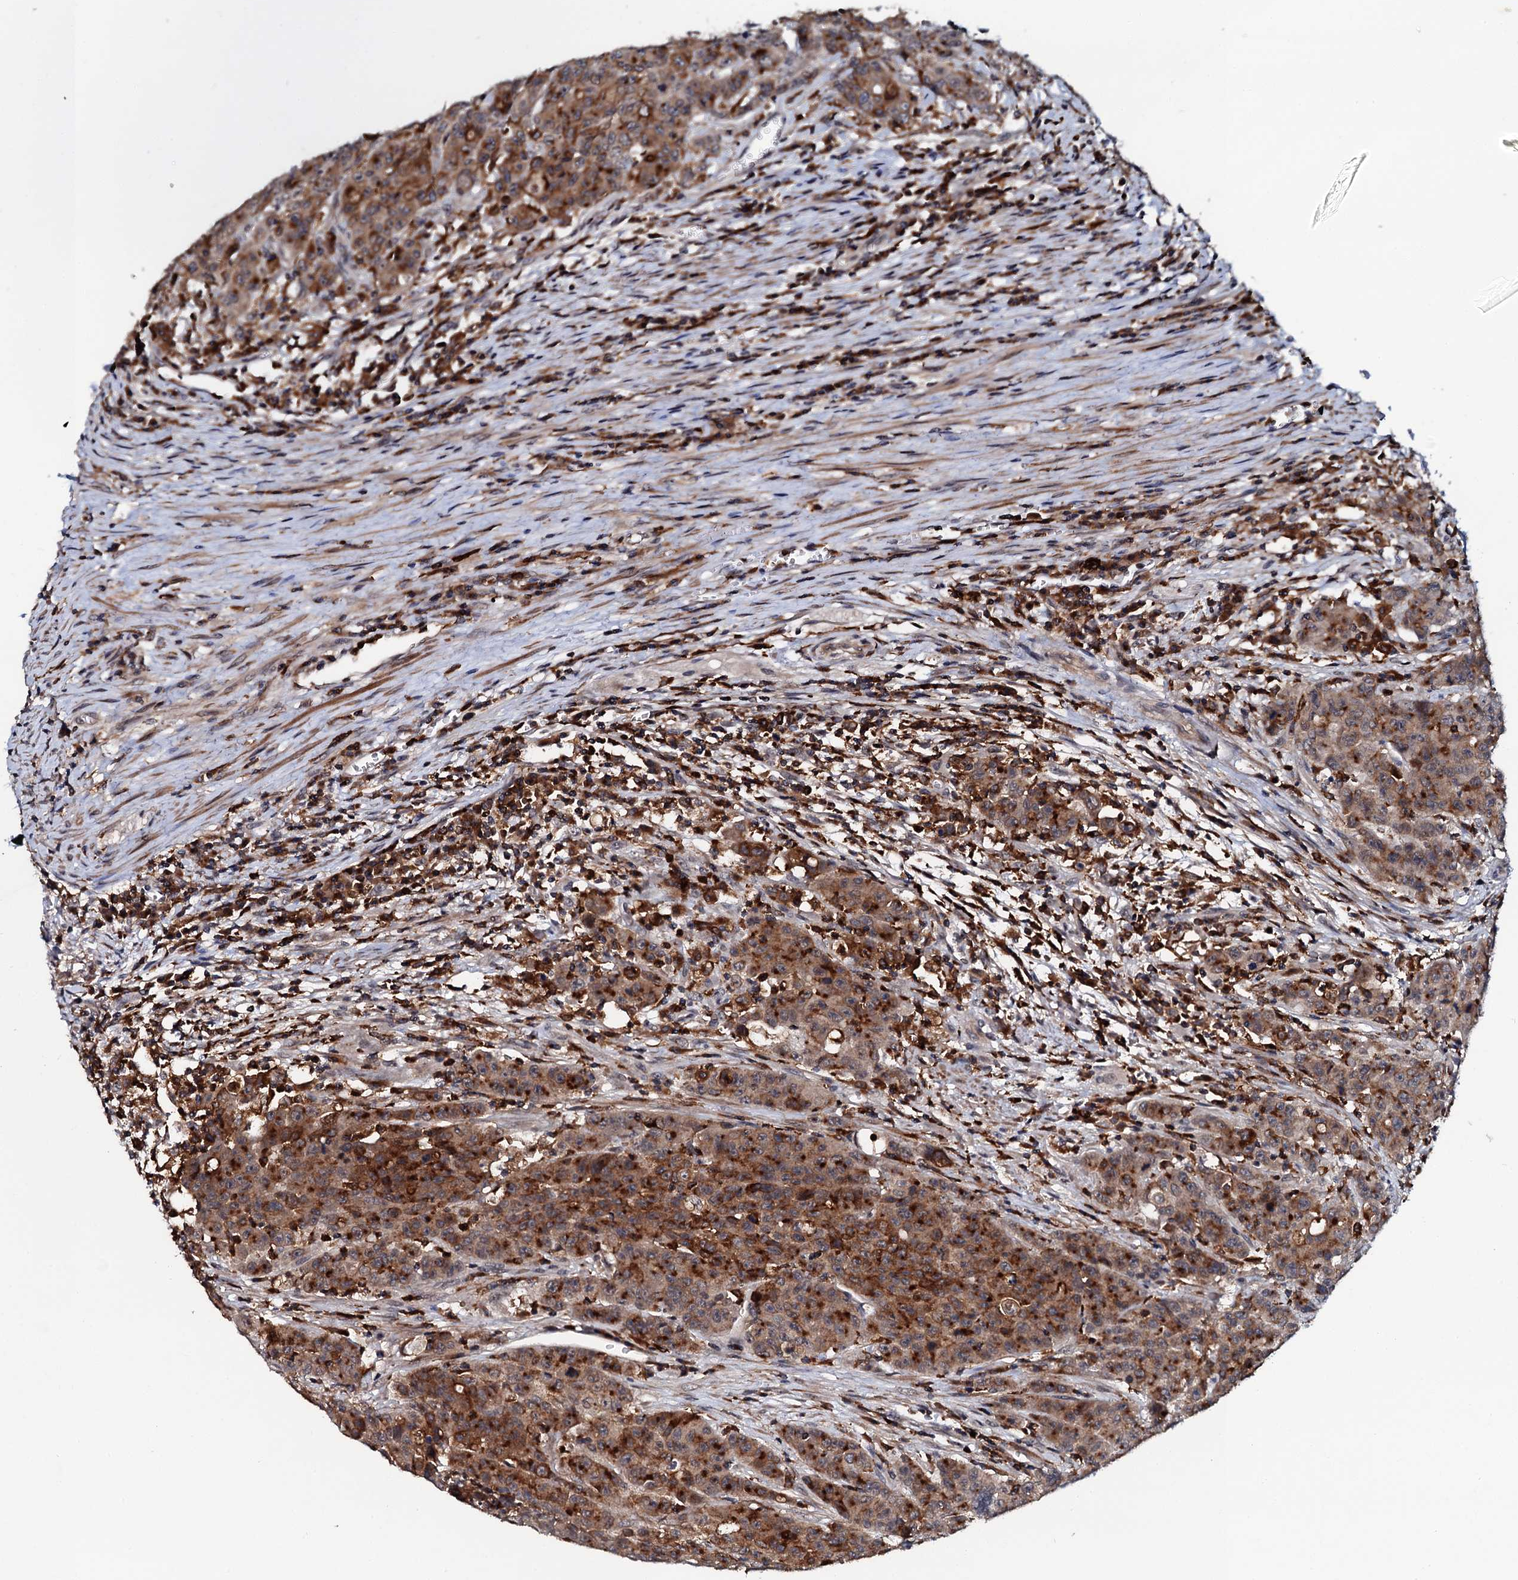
{"staining": {"intensity": "moderate", "quantity": ">75%", "location": "cytoplasmic/membranous"}, "tissue": "colorectal cancer", "cell_type": "Tumor cells", "image_type": "cancer", "snomed": [{"axis": "morphology", "description": "Adenocarcinoma, NOS"}, {"axis": "topography", "description": "Colon"}], "caption": "IHC micrograph of neoplastic tissue: human colorectal cancer stained using immunohistochemistry demonstrates medium levels of moderate protein expression localized specifically in the cytoplasmic/membranous of tumor cells, appearing as a cytoplasmic/membranous brown color.", "gene": "VAMP8", "patient": {"sex": "male", "age": 62}}